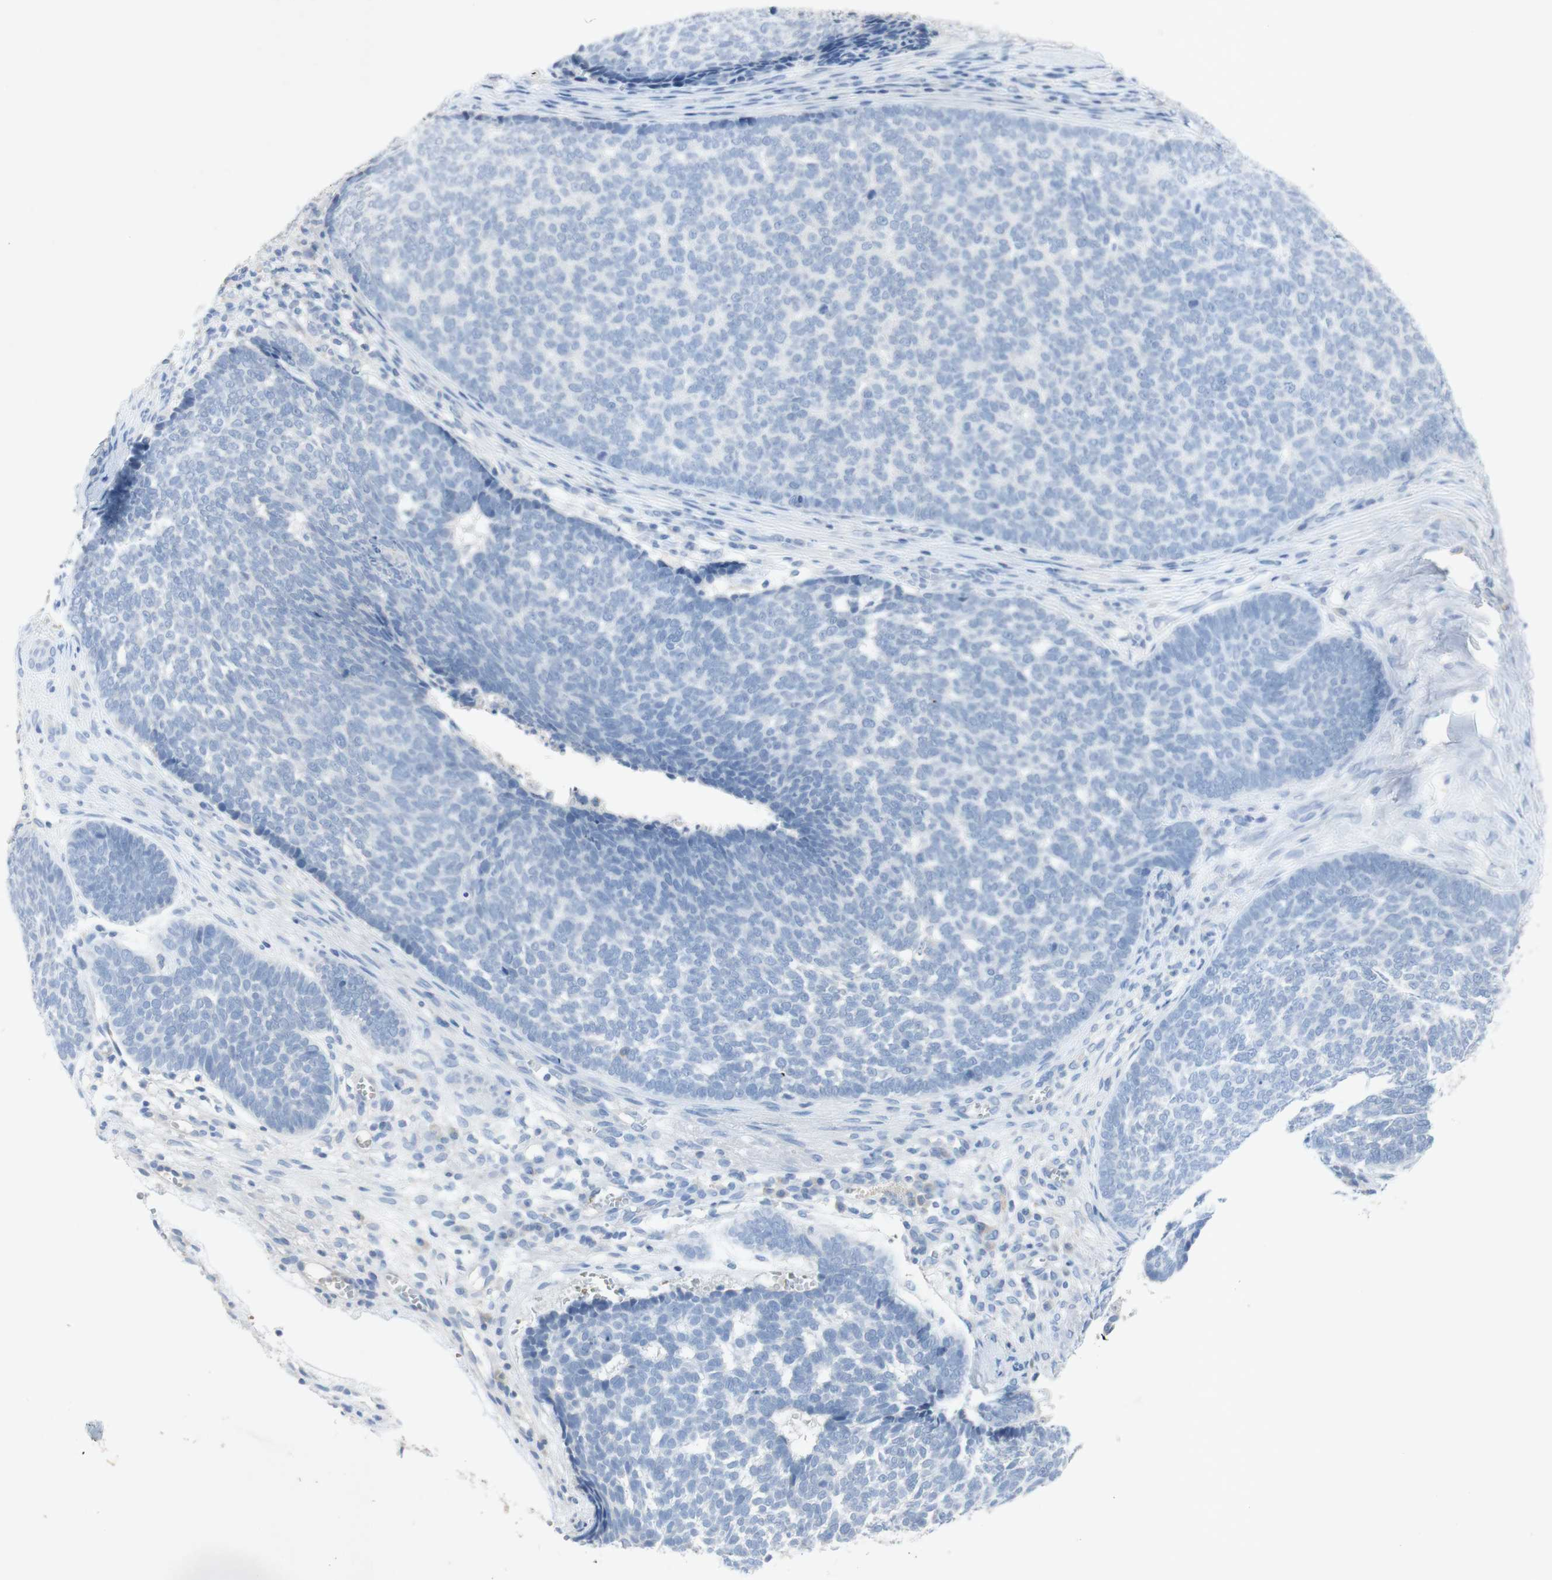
{"staining": {"intensity": "negative", "quantity": "none", "location": "none"}, "tissue": "skin cancer", "cell_type": "Tumor cells", "image_type": "cancer", "snomed": [{"axis": "morphology", "description": "Basal cell carcinoma"}, {"axis": "topography", "description": "Skin"}], "caption": "Human skin basal cell carcinoma stained for a protein using IHC demonstrates no expression in tumor cells.", "gene": "EPO", "patient": {"sex": "male", "age": 84}}